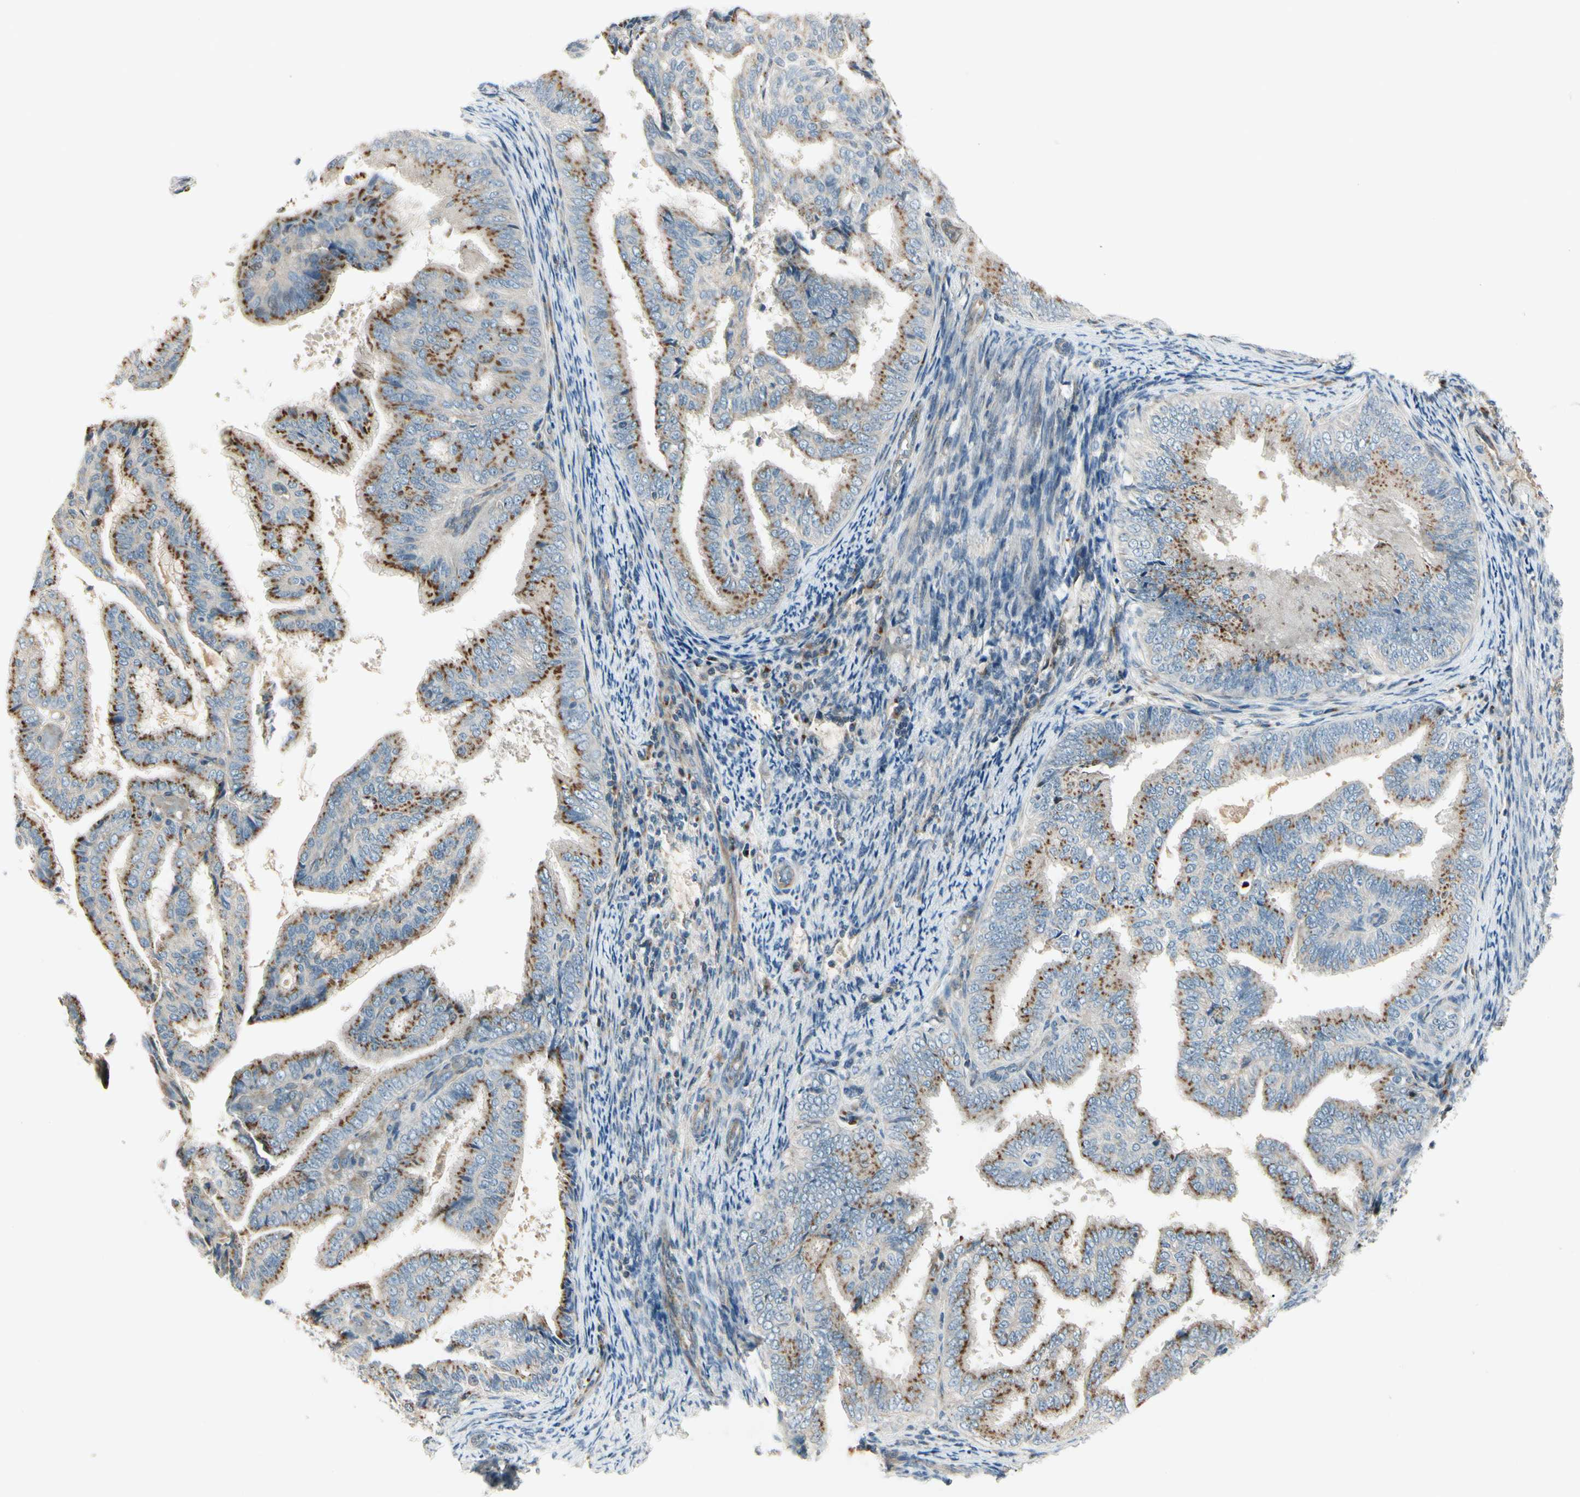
{"staining": {"intensity": "strong", "quantity": "25%-75%", "location": "cytoplasmic/membranous"}, "tissue": "endometrial cancer", "cell_type": "Tumor cells", "image_type": "cancer", "snomed": [{"axis": "morphology", "description": "Adenocarcinoma, NOS"}, {"axis": "topography", "description": "Endometrium"}], "caption": "Protein expression analysis of human endometrial cancer reveals strong cytoplasmic/membranous staining in approximately 25%-75% of tumor cells.", "gene": "ABCA3", "patient": {"sex": "female", "age": 58}}